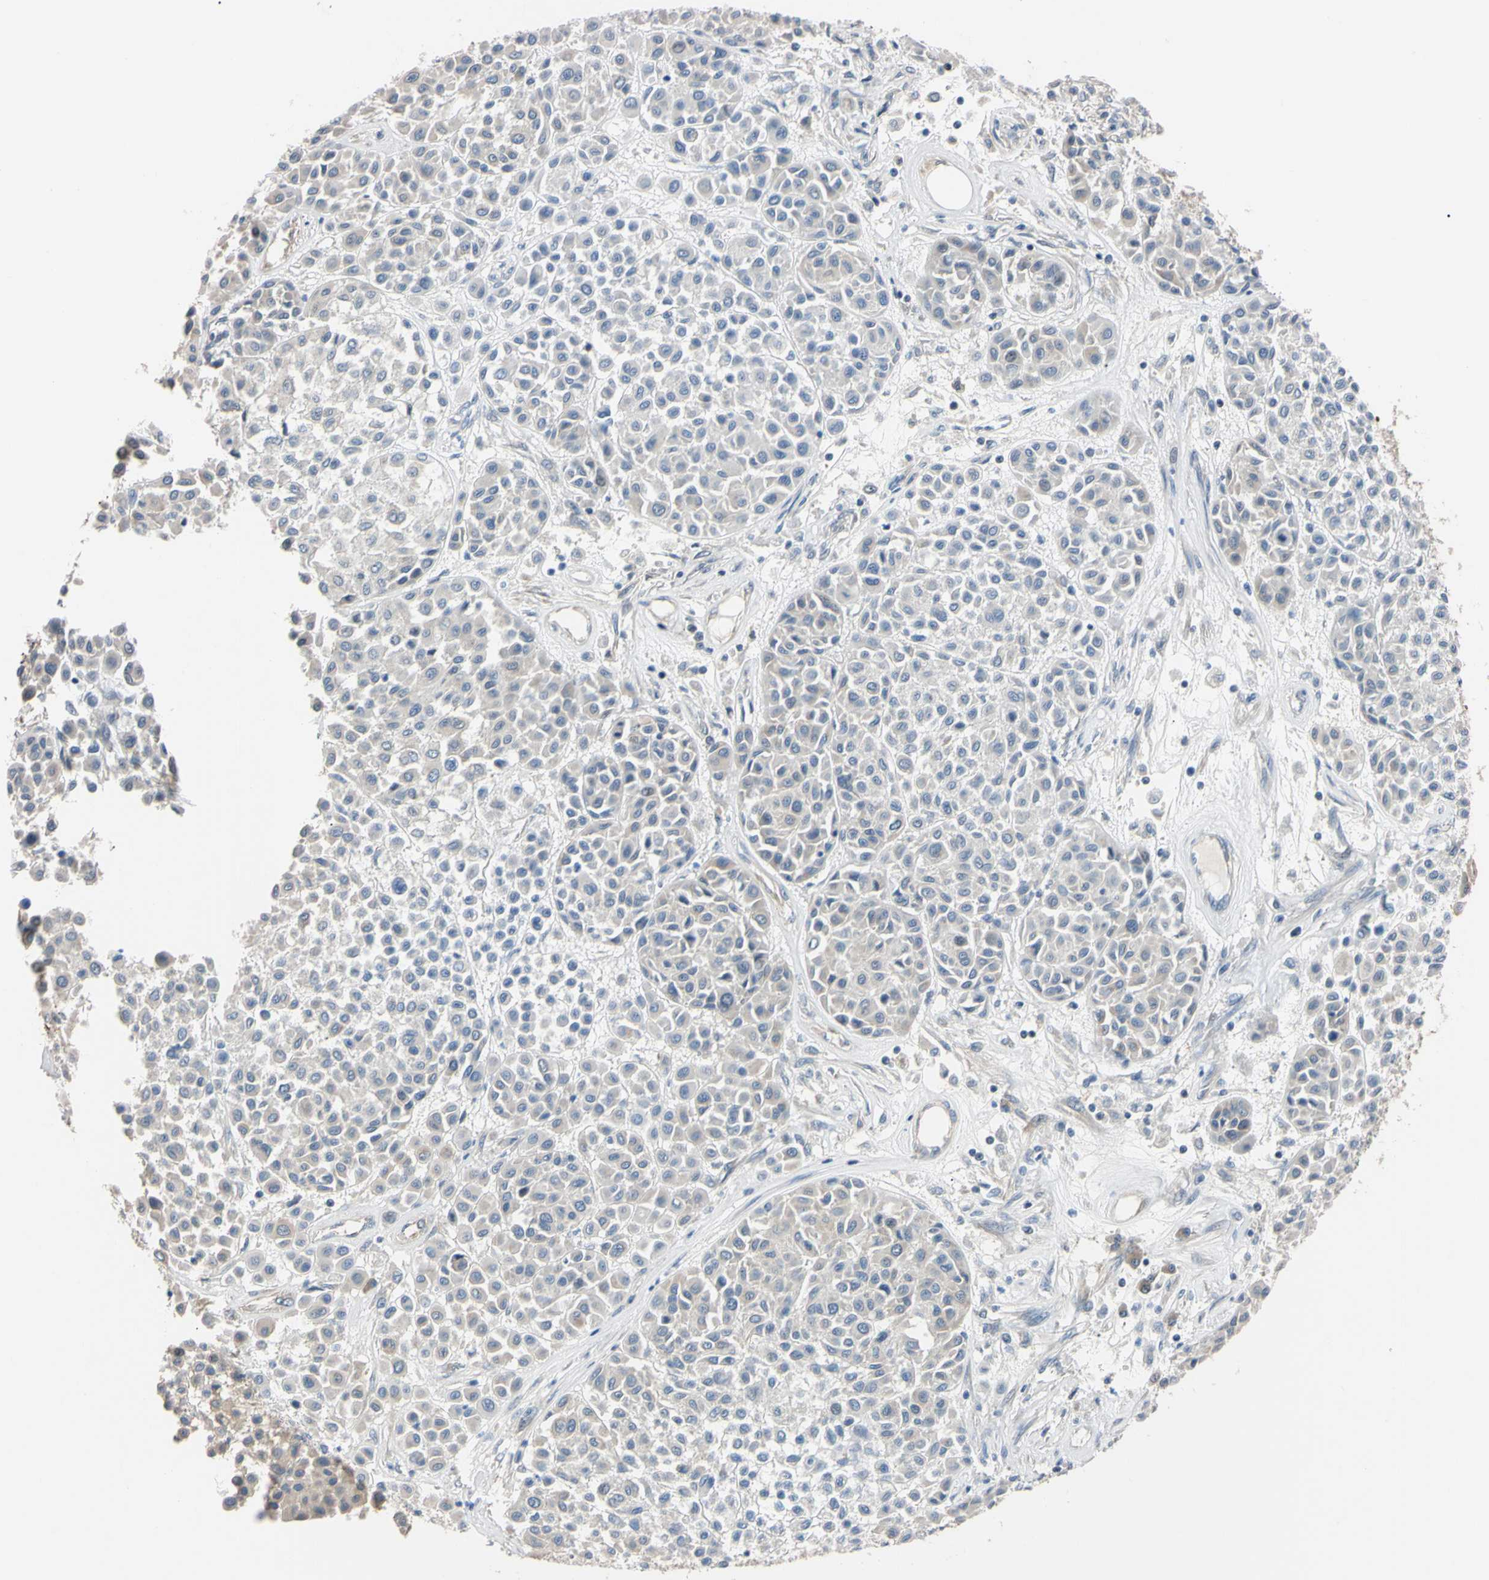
{"staining": {"intensity": "negative", "quantity": "none", "location": "none"}, "tissue": "melanoma", "cell_type": "Tumor cells", "image_type": "cancer", "snomed": [{"axis": "morphology", "description": "Malignant melanoma, Metastatic site"}, {"axis": "topography", "description": "Soft tissue"}], "caption": "This is an immunohistochemistry histopathology image of human melanoma. There is no expression in tumor cells.", "gene": "RARS1", "patient": {"sex": "male", "age": 41}}